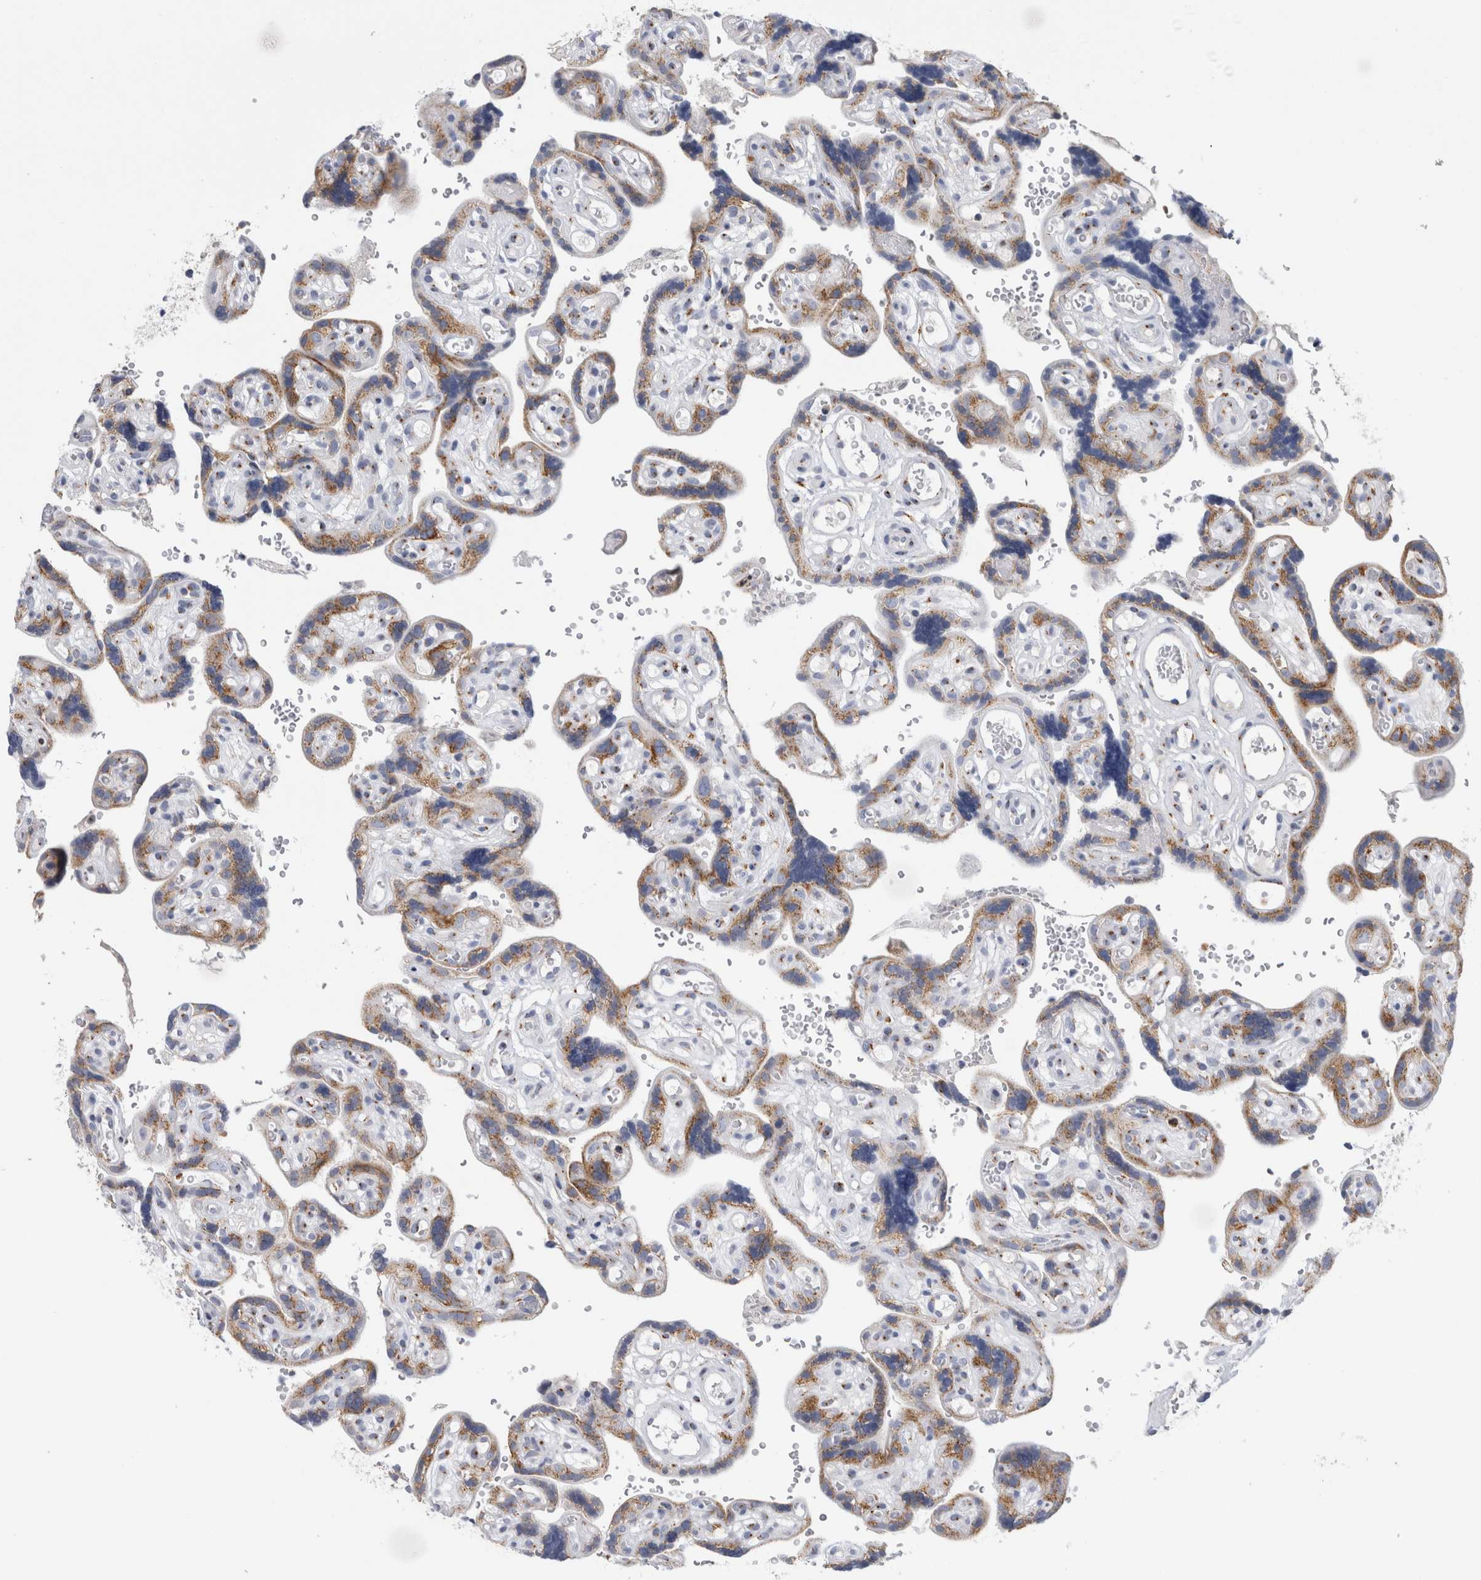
{"staining": {"intensity": "moderate", "quantity": ">75%", "location": "cytoplasmic/membranous"}, "tissue": "placenta", "cell_type": "Decidual cells", "image_type": "normal", "snomed": [{"axis": "morphology", "description": "Normal tissue, NOS"}, {"axis": "topography", "description": "Placenta"}], "caption": "This image shows immunohistochemistry (IHC) staining of unremarkable human placenta, with medium moderate cytoplasmic/membranous positivity in approximately >75% of decidual cells.", "gene": "AKAP9", "patient": {"sex": "female", "age": 30}}